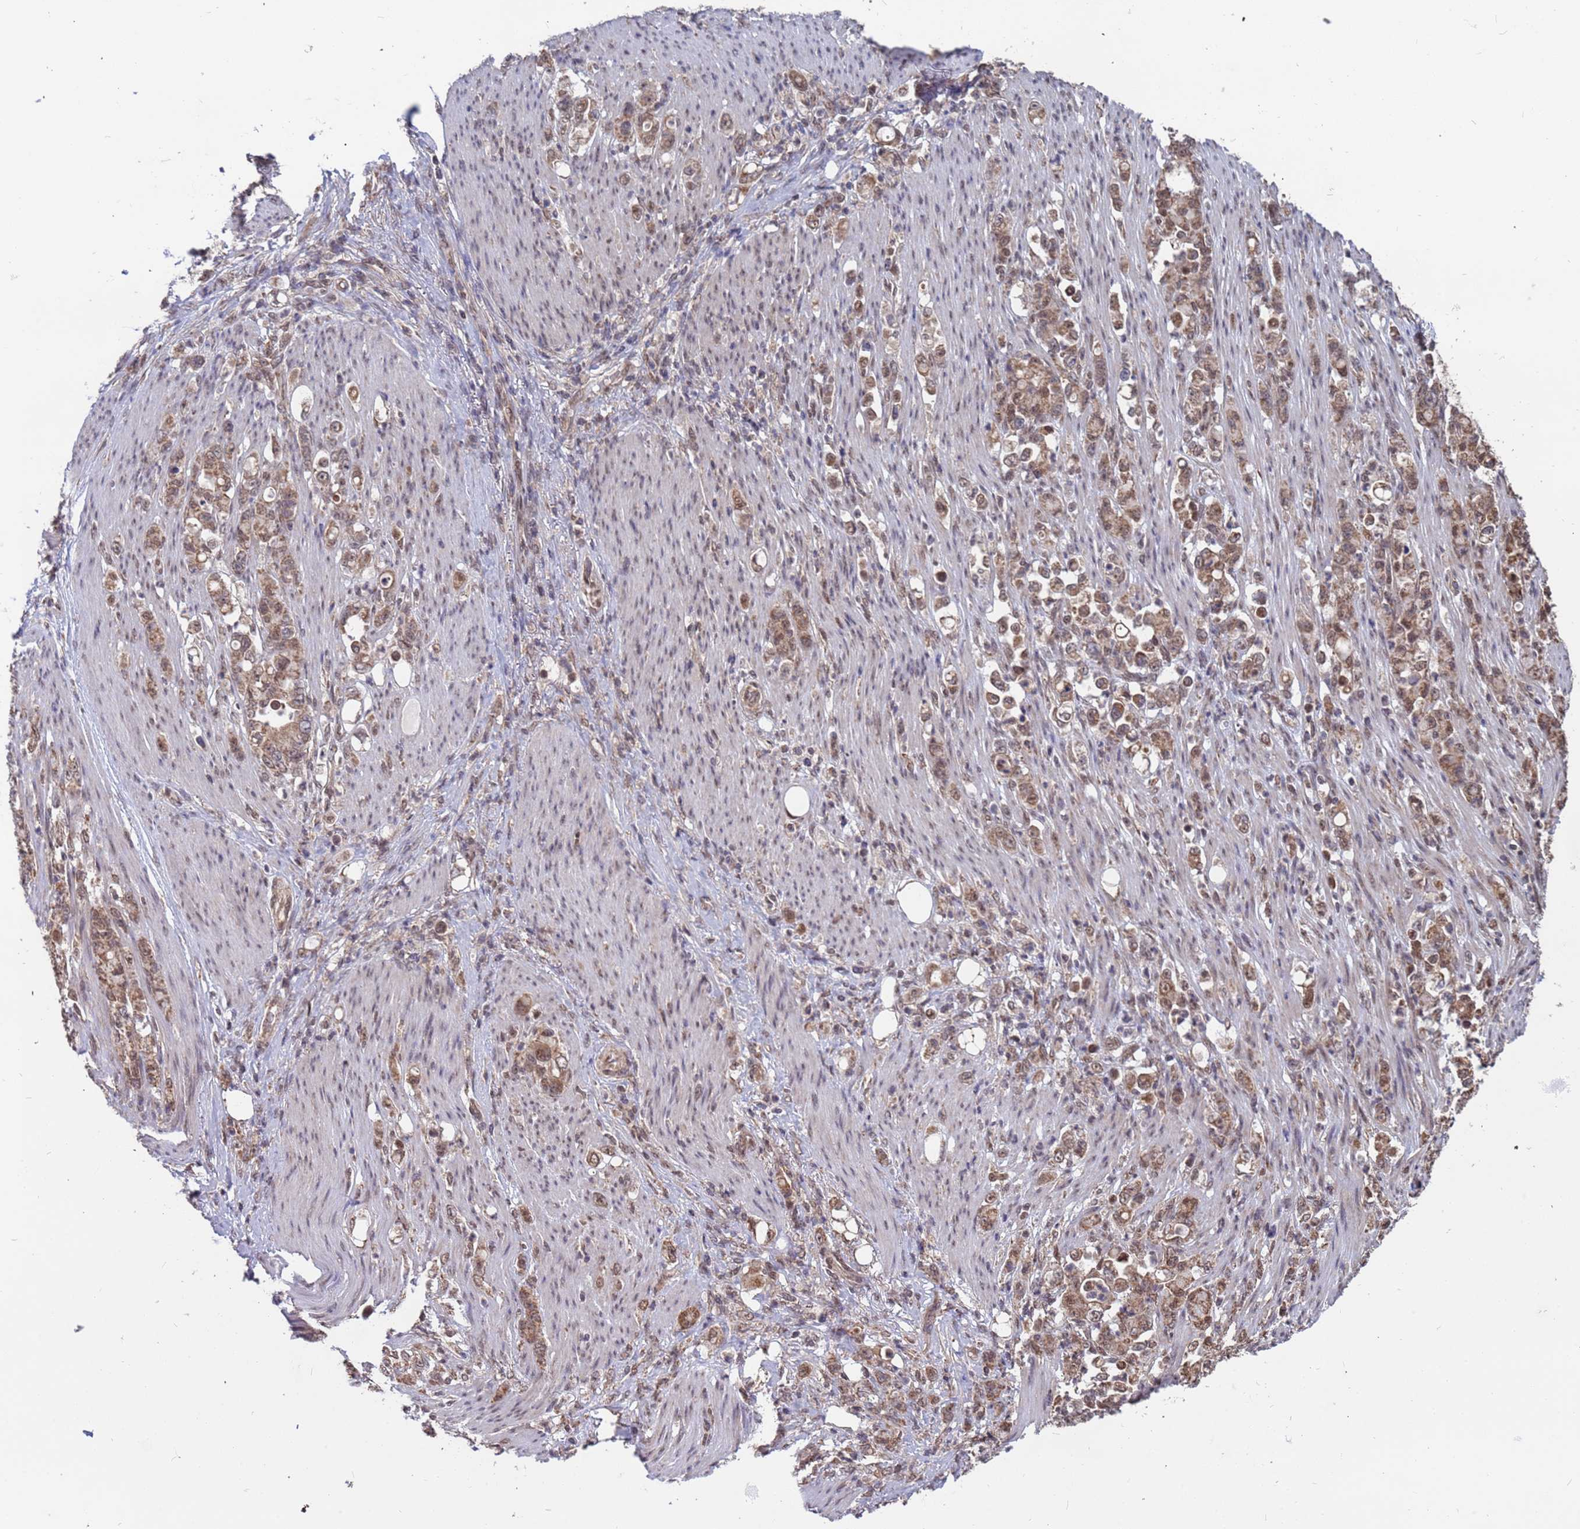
{"staining": {"intensity": "moderate", "quantity": ">75%", "location": "cytoplasmic/membranous,nuclear"}, "tissue": "stomach cancer", "cell_type": "Tumor cells", "image_type": "cancer", "snomed": [{"axis": "morphology", "description": "Normal tissue, NOS"}, {"axis": "morphology", "description": "Adenocarcinoma, NOS"}, {"axis": "topography", "description": "Stomach"}], "caption": "IHC photomicrograph of neoplastic tissue: adenocarcinoma (stomach) stained using IHC shows medium levels of moderate protein expression localized specifically in the cytoplasmic/membranous and nuclear of tumor cells, appearing as a cytoplasmic/membranous and nuclear brown color.", "gene": "DENND2B", "patient": {"sex": "female", "age": 79}}